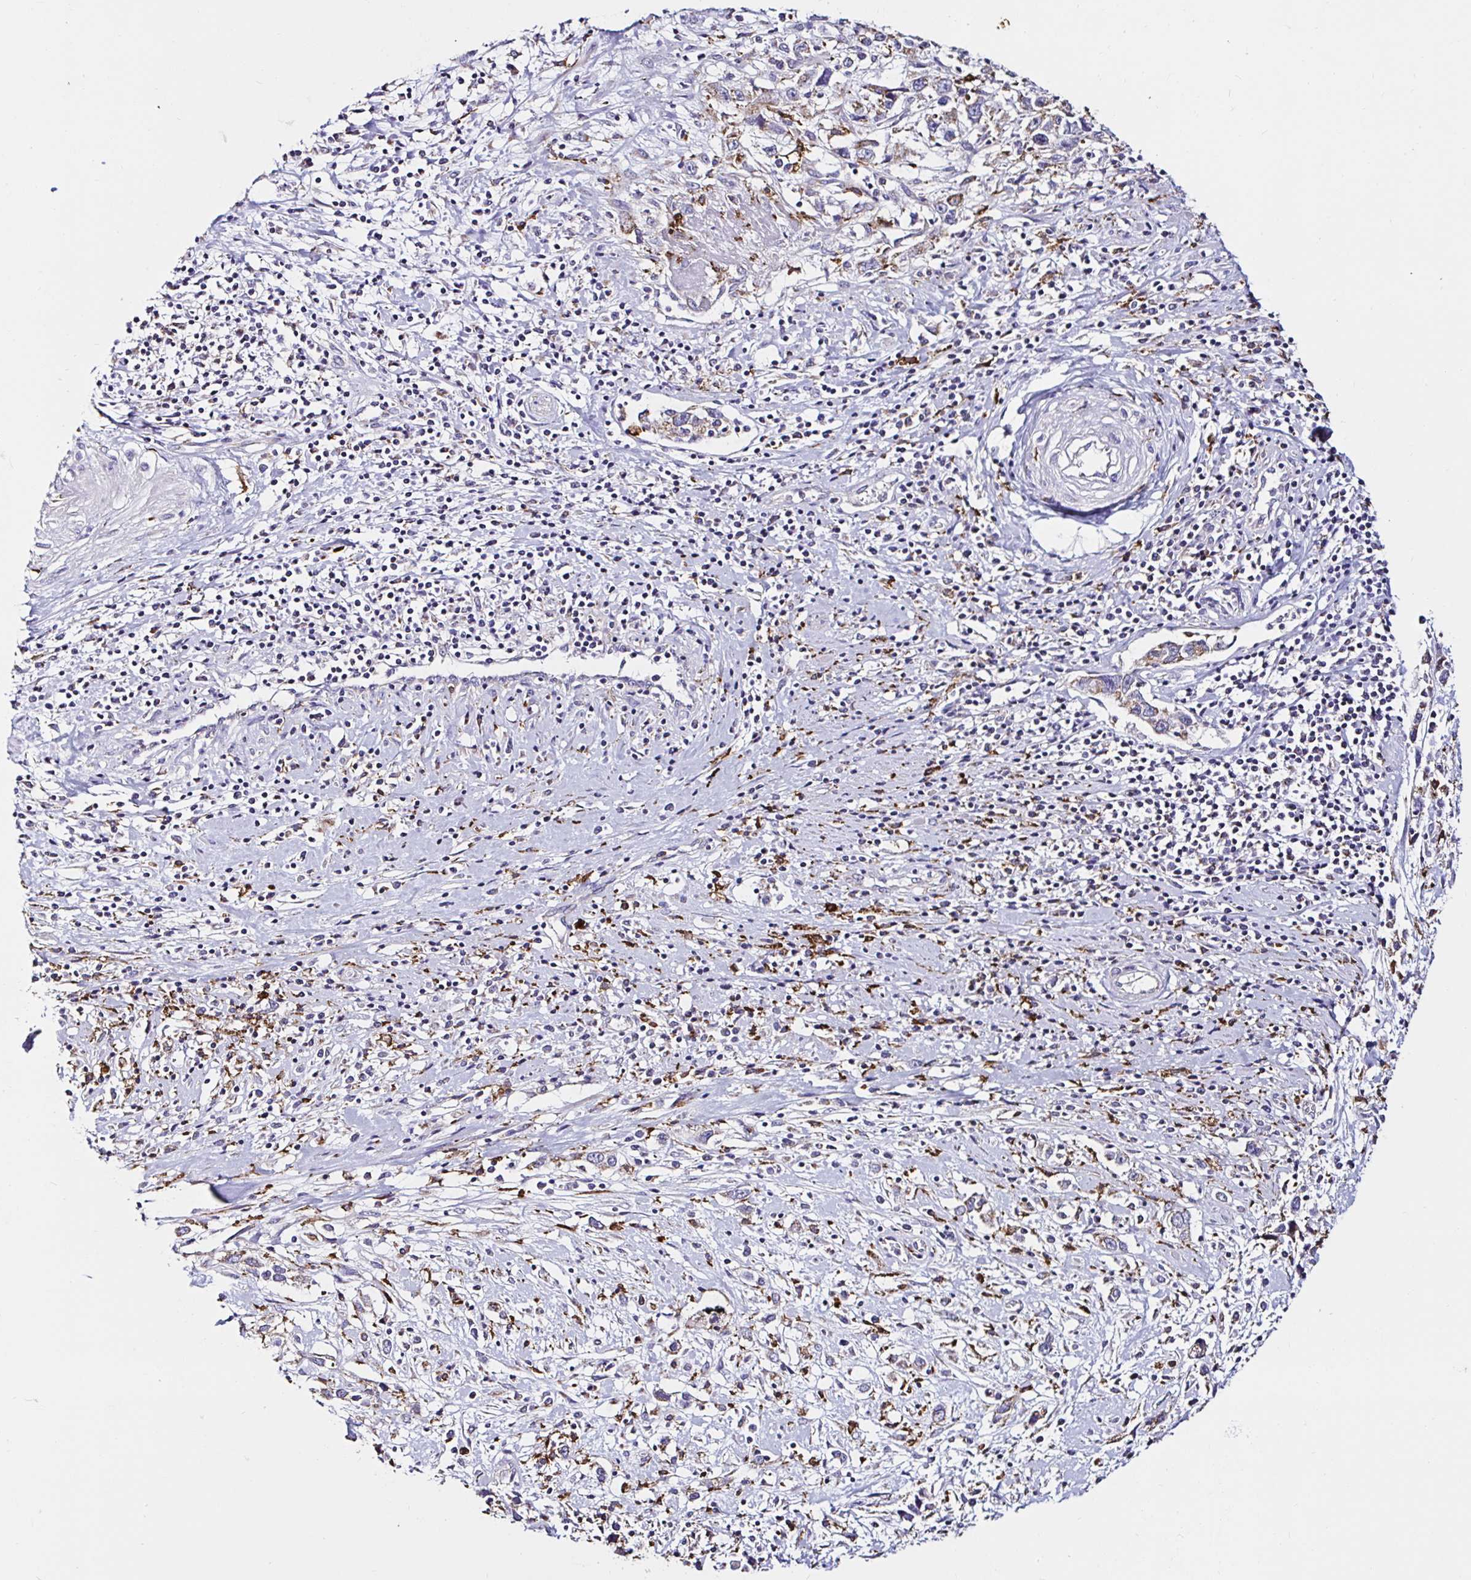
{"staining": {"intensity": "moderate", "quantity": "<25%", "location": "cytoplasmic/membranous"}, "tissue": "cervical cancer", "cell_type": "Tumor cells", "image_type": "cancer", "snomed": [{"axis": "morphology", "description": "Adenocarcinoma, NOS"}, {"axis": "topography", "description": "Cervix"}], "caption": "Cervical cancer (adenocarcinoma) tissue demonstrates moderate cytoplasmic/membranous expression in about <25% of tumor cells", "gene": "MSR1", "patient": {"sex": "female", "age": 40}}